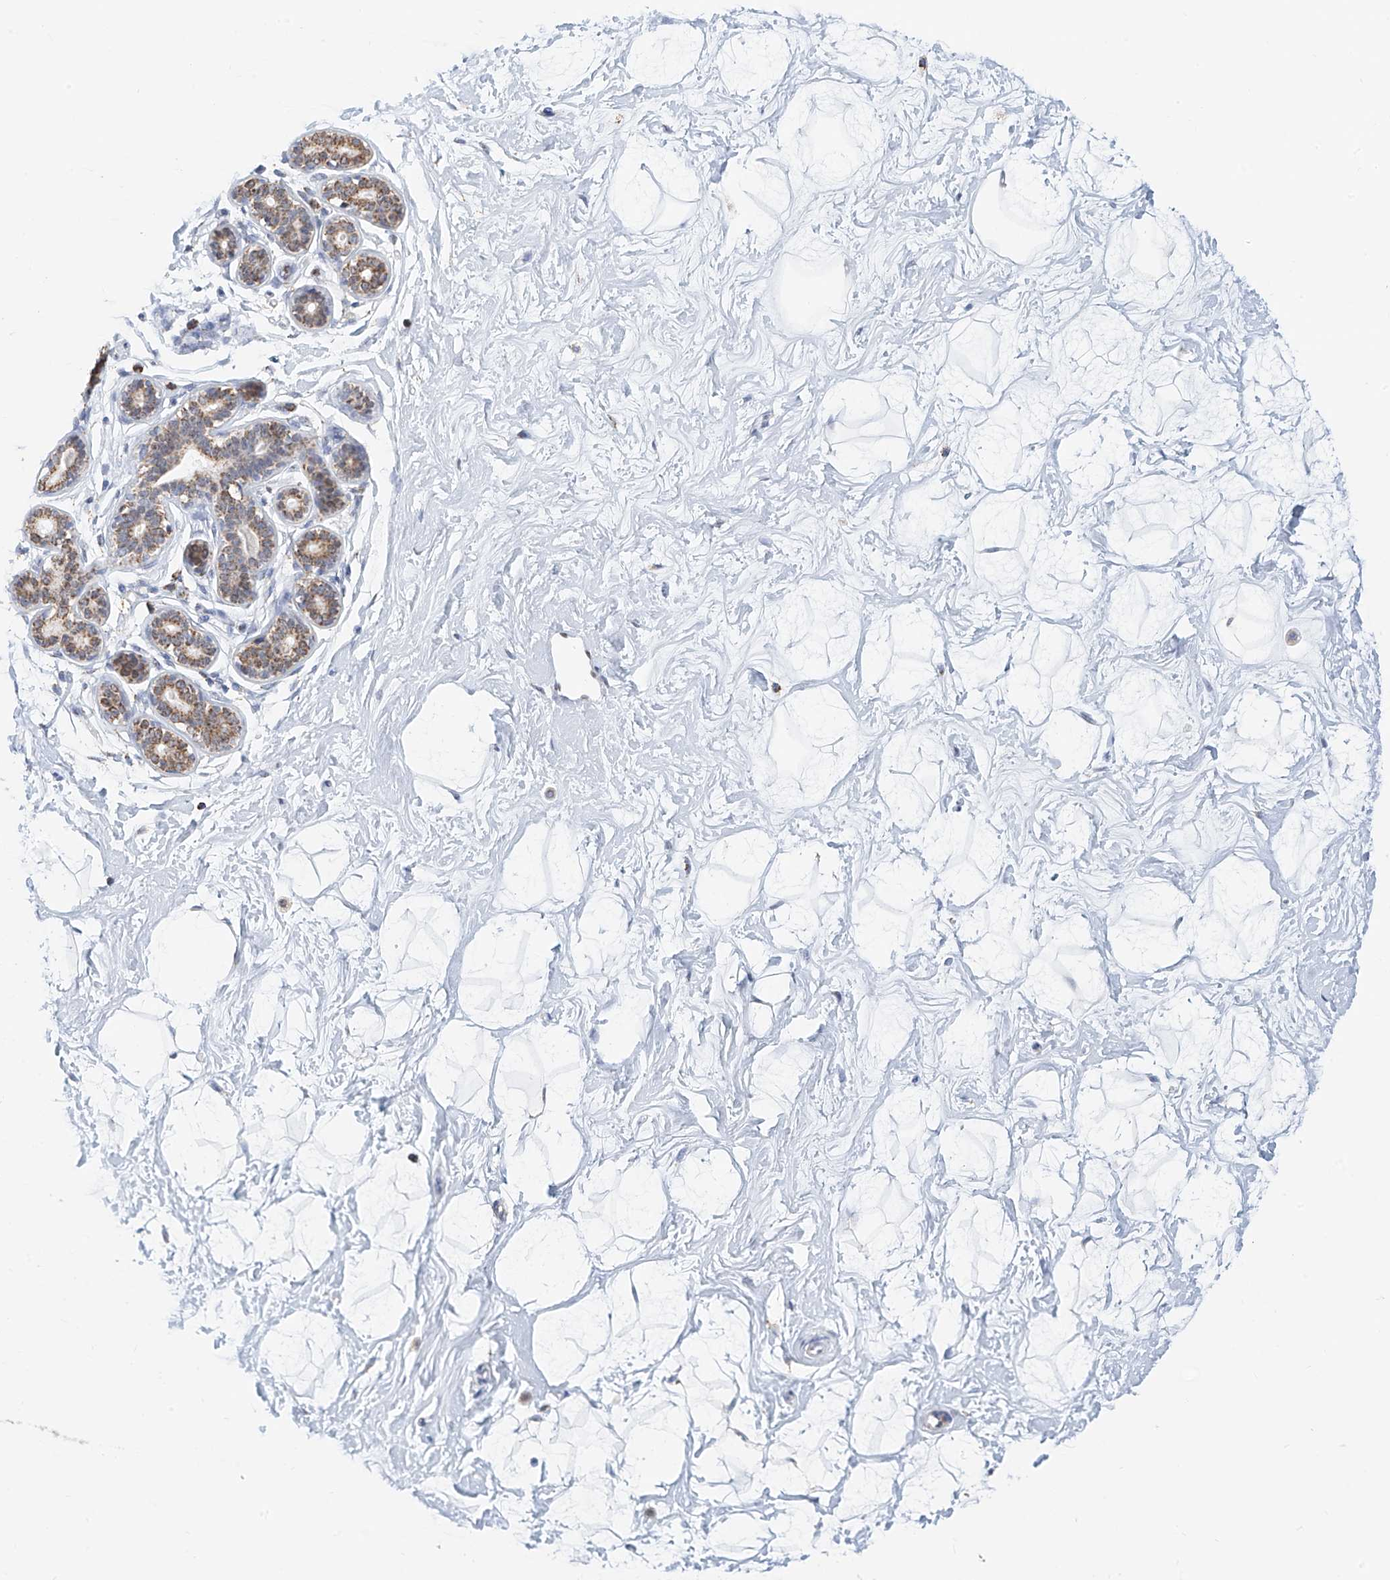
{"staining": {"intensity": "negative", "quantity": "none", "location": "none"}, "tissue": "breast", "cell_type": "Adipocytes", "image_type": "normal", "snomed": [{"axis": "morphology", "description": "Normal tissue, NOS"}, {"axis": "morphology", "description": "Adenoma, NOS"}, {"axis": "topography", "description": "Breast"}], "caption": "This photomicrograph is of unremarkable breast stained with IHC to label a protein in brown with the nuclei are counter-stained blue. There is no positivity in adipocytes.", "gene": "NALCN", "patient": {"sex": "female", "age": 23}}